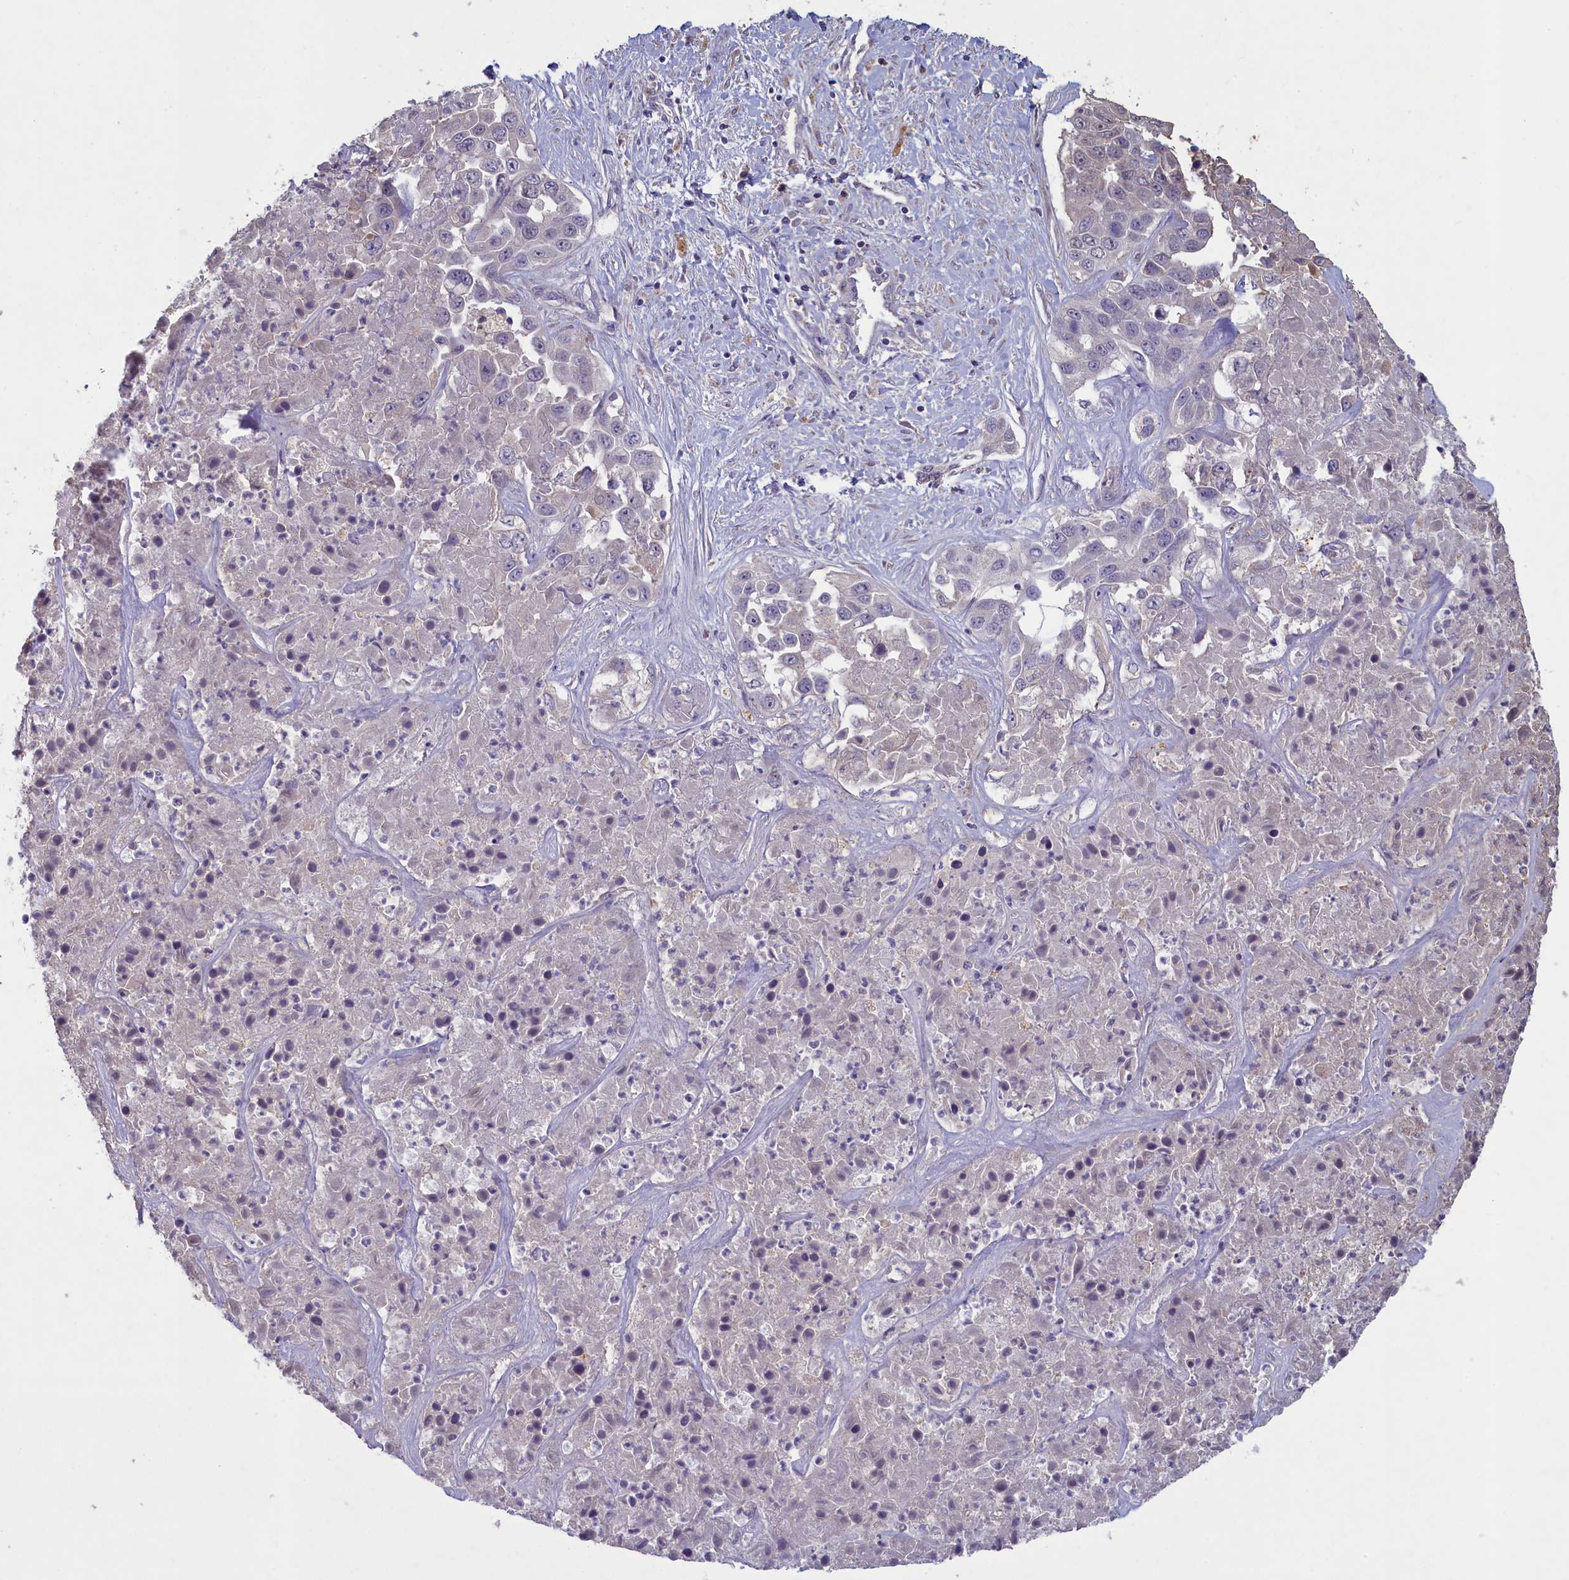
{"staining": {"intensity": "negative", "quantity": "none", "location": "none"}, "tissue": "liver cancer", "cell_type": "Tumor cells", "image_type": "cancer", "snomed": [{"axis": "morphology", "description": "Cholangiocarcinoma"}, {"axis": "topography", "description": "Liver"}], "caption": "Liver cancer stained for a protein using IHC shows no staining tumor cells.", "gene": "ATF7IP2", "patient": {"sex": "female", "age": 52}}